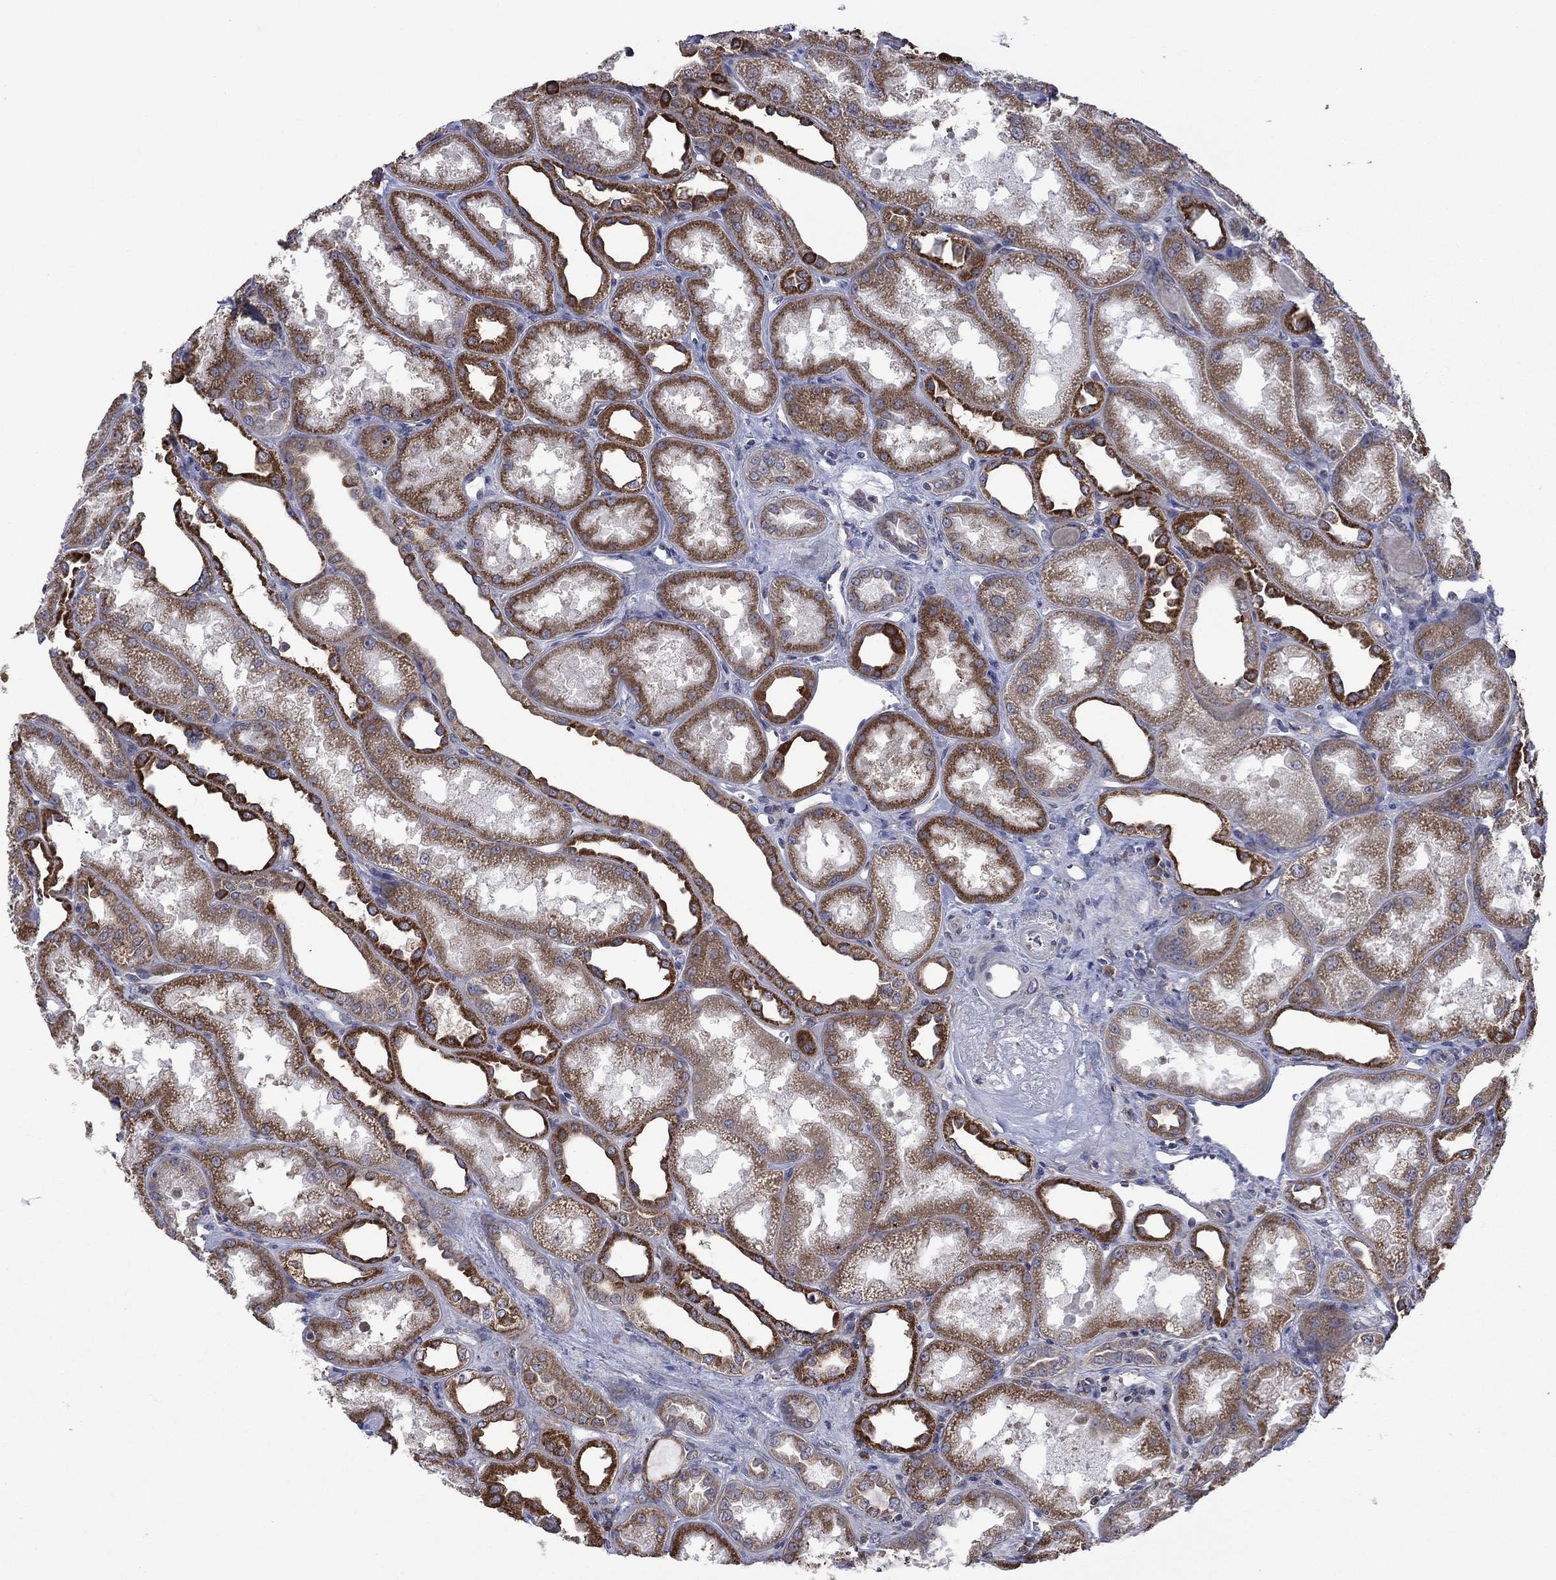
{"staining": {"intensity": "negative", "quantity": "none", "location": "none"}, "tissue": "kidney", "cell_type": "Cells in glomeruli", "image_type": "normal", "snomed": [{"axis": "morphology", "description": "Normal tissue, NOS"}, {"axis": "topography", "description": "Kidney"}], "caption": "IHC of normal human kidney exhibits no staining in cells in glomeruli. (DAB immunohistochemistry visualized using brightfield microscopy, high magnification).", "gene": "FURIN", "patient": {"sex": "male", "age": 61}}